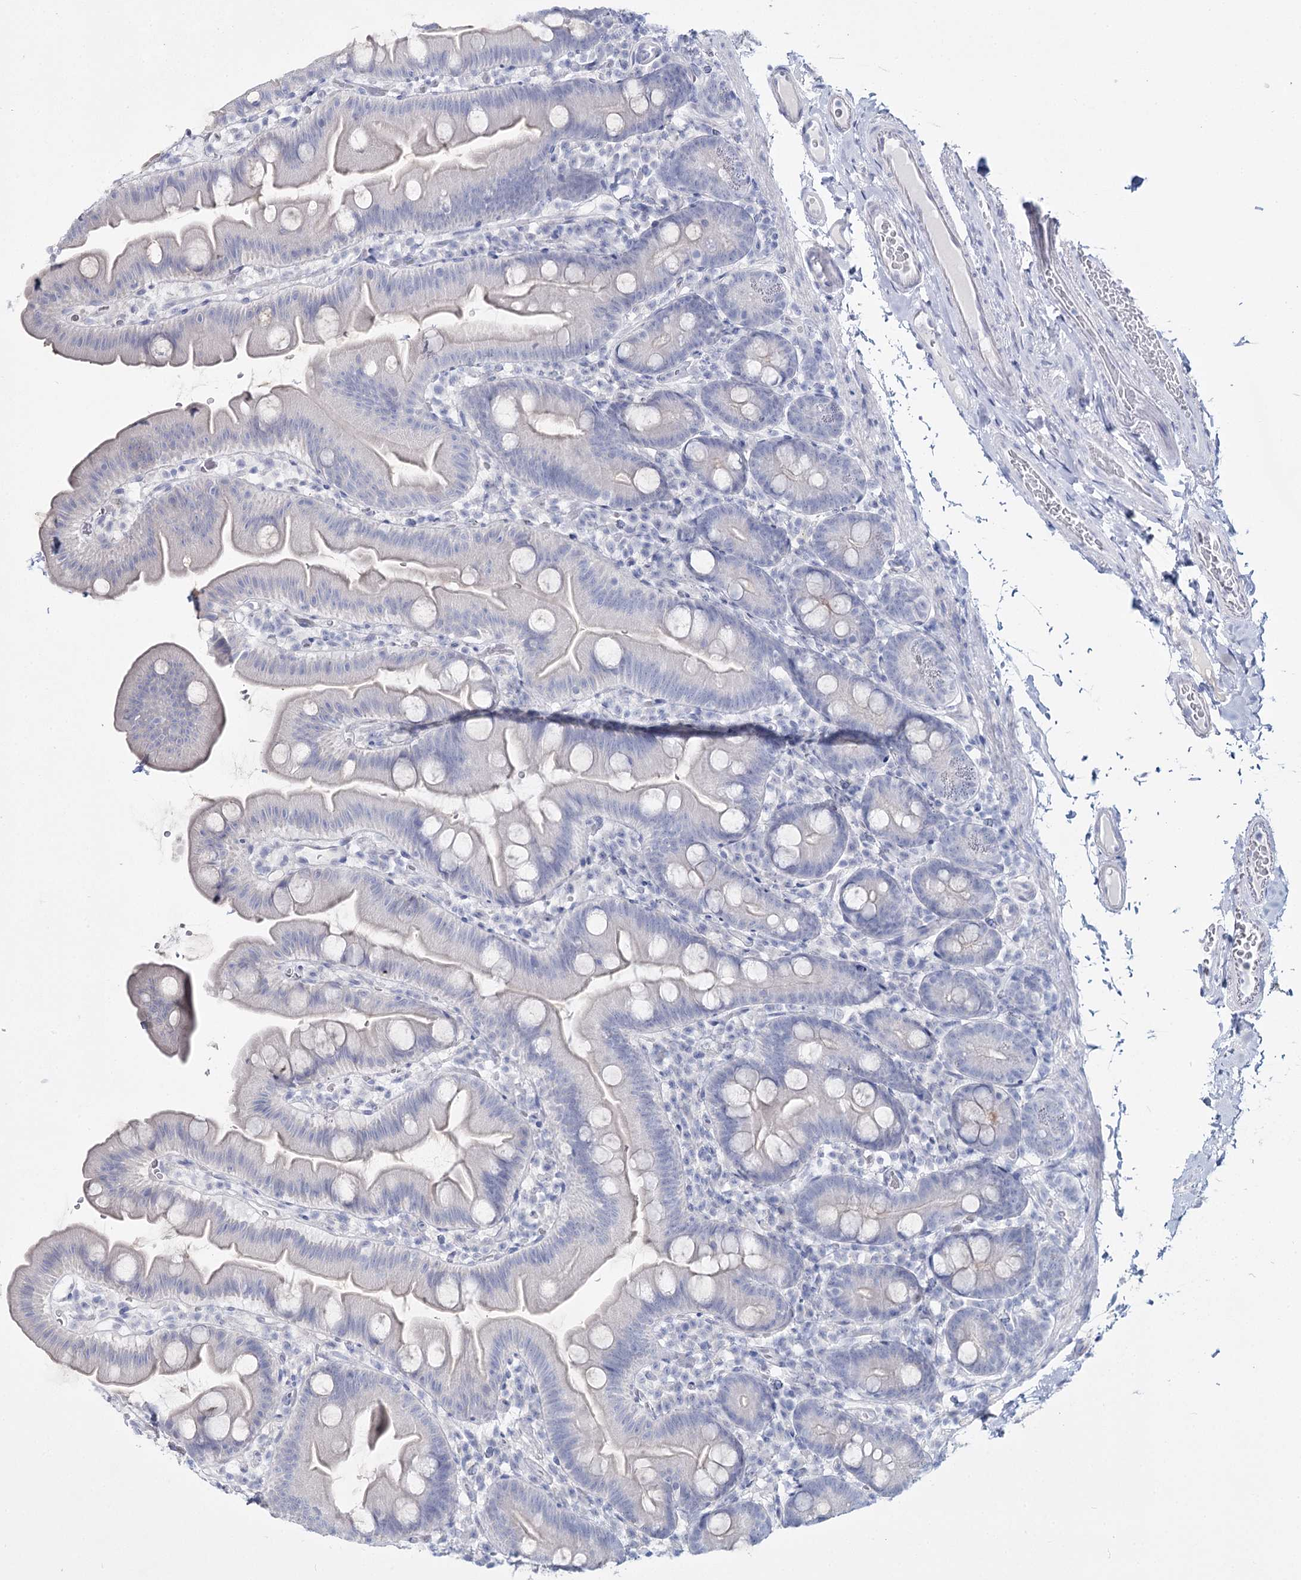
{"staining": {"intensity": "weak", "quantity": "<25%", "location": "cytoplasmic/membranous"}, "tissue": "small intestine", "cell_type": "Glandular cells", "image_type": "normal", "snomed": [{"axis": "morphology", "description": "Normal tissue, NOS"}, {"axis": "topography", "description": "Small intestine"}], "caption": "The photomicrograph displays no staining of glandular cells in normal small intestine.", "gene": "SLC17A2", "patient": {"sex": "female", "age": 68}}